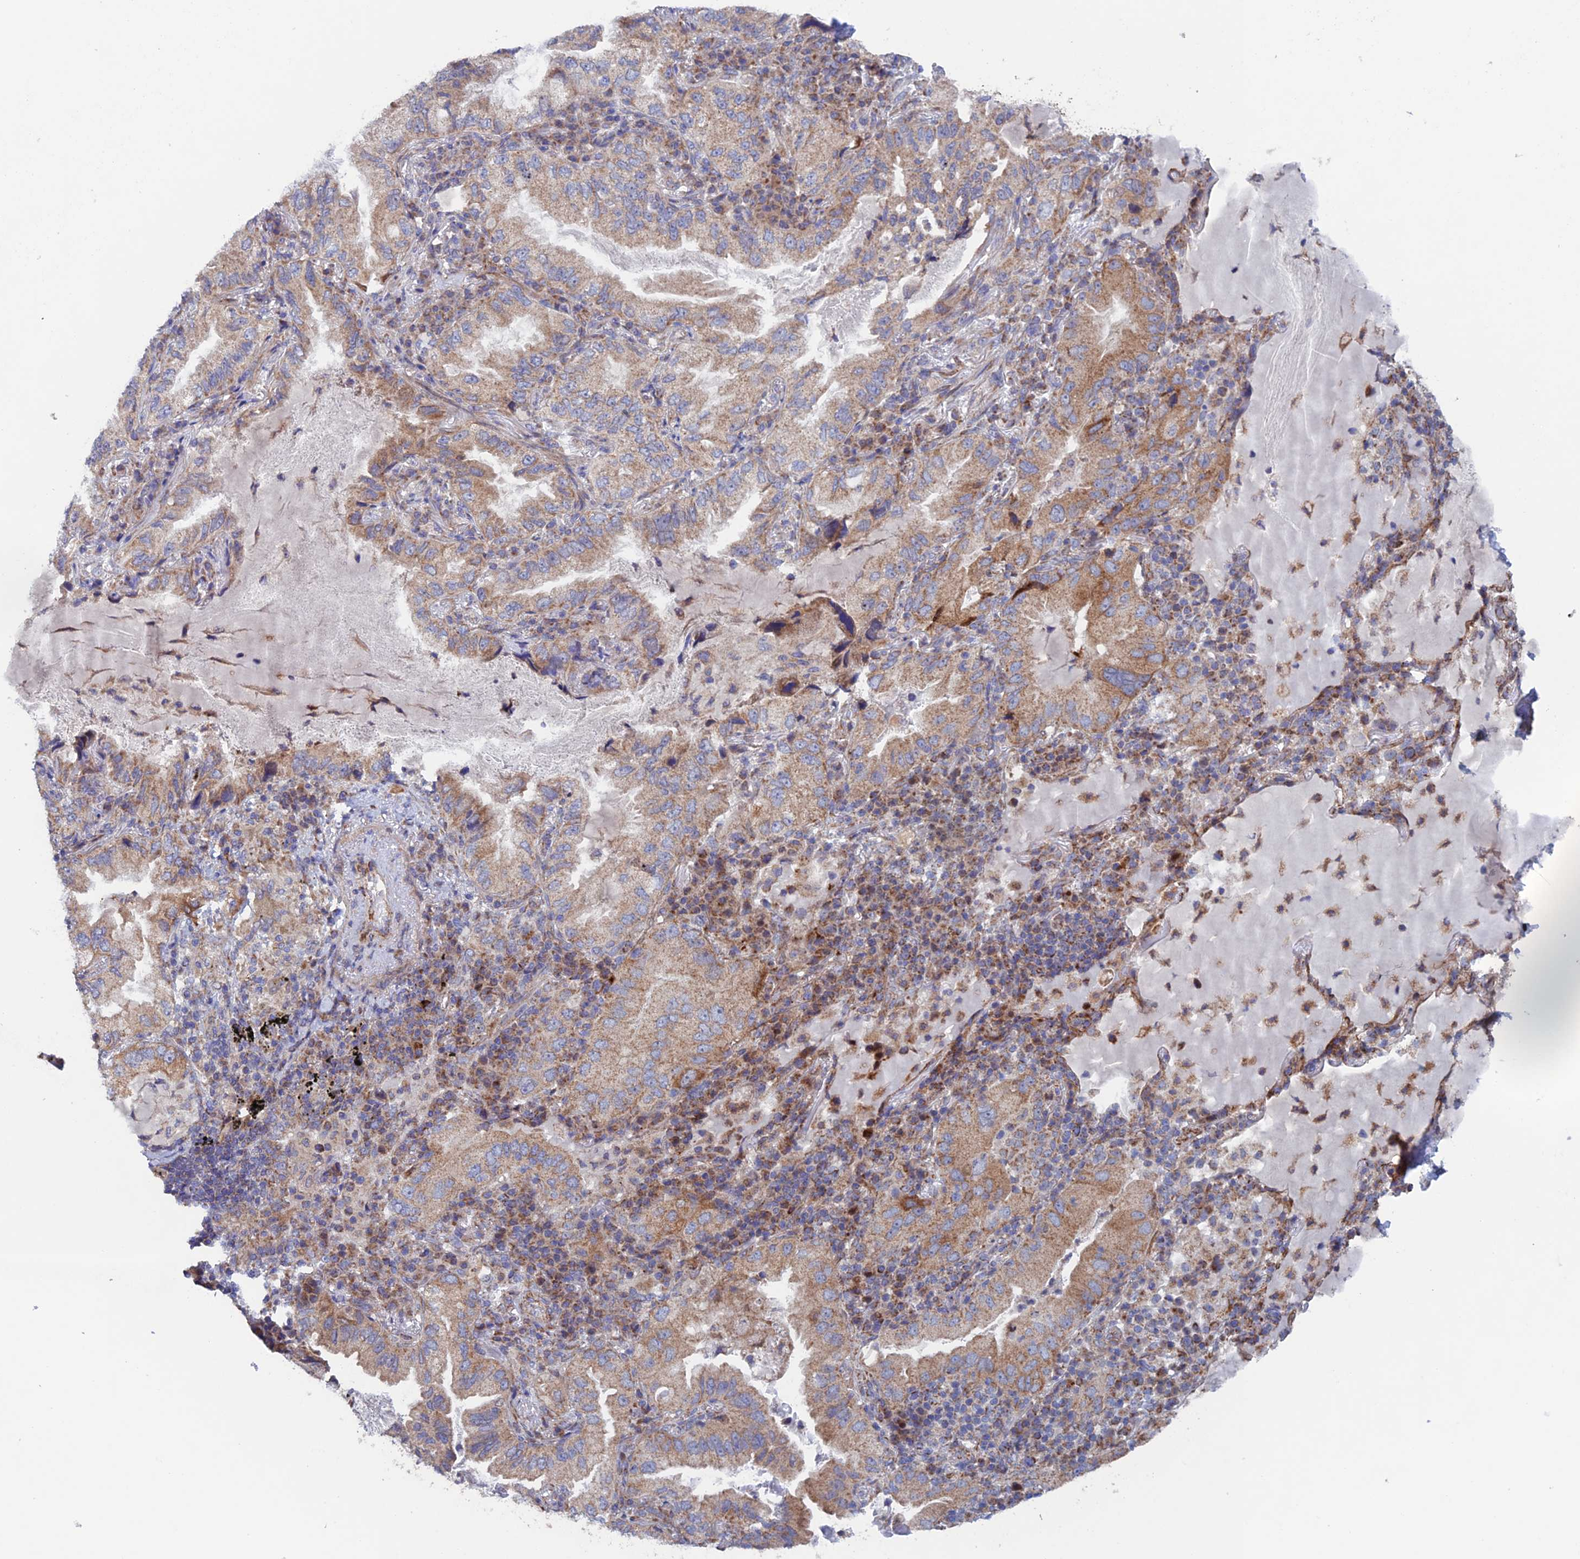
{"staining": {"intensity": "moderate", "quantity": ">75%", "location": "cytoplasmic/membranous"}, "tissue": "lung cancer", "cell_type": "Tumor cells", "image_type": "cancer", "snomed": [{"axis": "morphology", "description": "Adenocarcinoma, NOS"}, {"axis": "topography", "description": "Lung"}], "caption": "A photomicrograph of human lung cancer stained for a protein exhibits moderate cytoplasmic/membranous brown staining in tumor cells.", "gene": "MRPL1", "patient": {"sex": "female", "age": 69}}